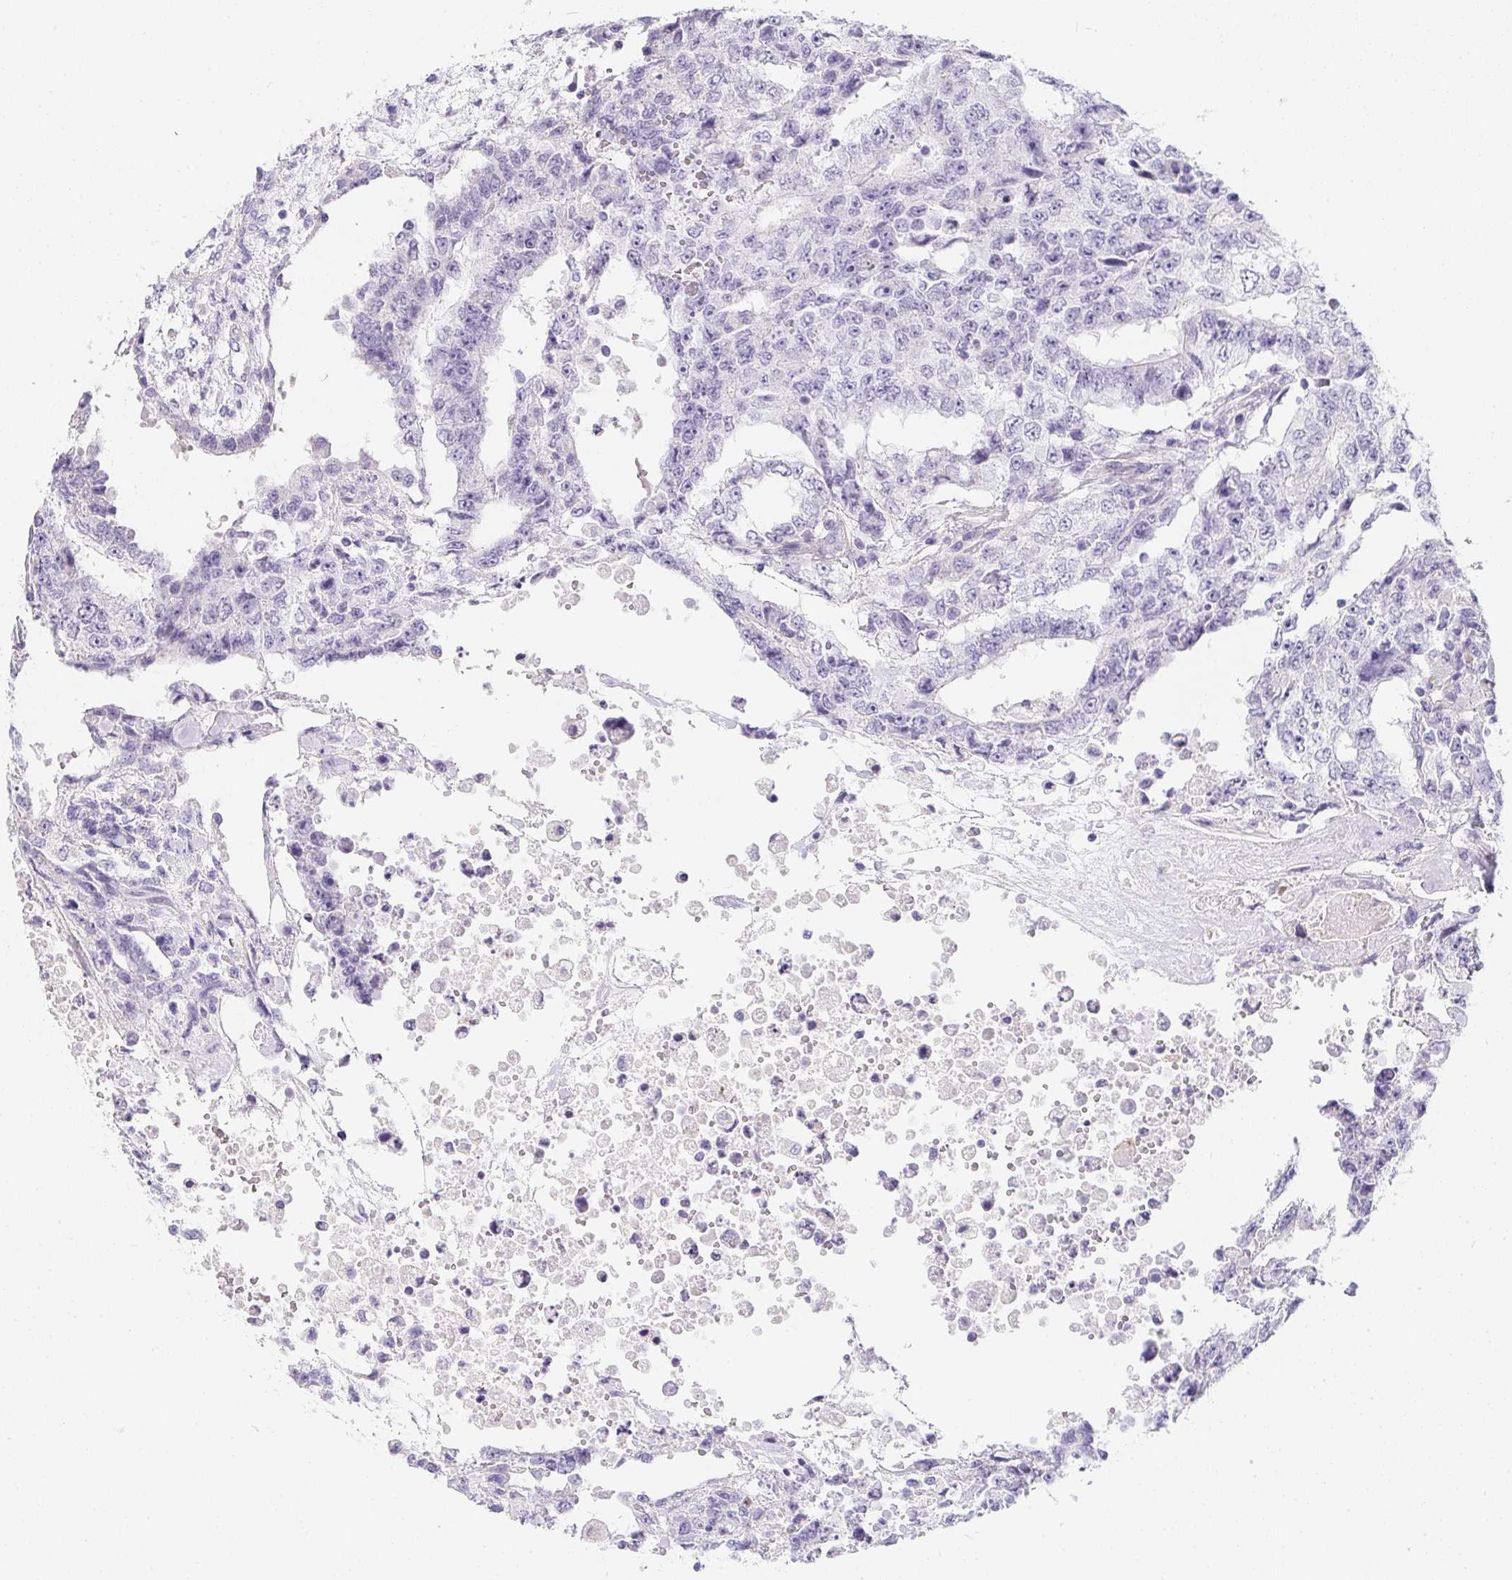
{"staining": {"intensity": "negative", "quantity": "none", "location": "none"}, "tissue": "testis cancer", "cell_type": "Tumor cells", "image_type": "cancer", "snomed": [{"axis": "morphology", "description": "Carcinoma, Embryonal, NOS"}, {"axis": "topography", "description": "Testis"}], "caption": "Tumor cells show no significant positivity in embryonal carcinoma (testis). The staining was performed using DAB (3,3'-diaminobenzidine) to visualize the protein expression in brown, while the nuclei were stained in blue with hematoxylin (Magnification: 20x).", "gene": "MAP1A", "patient": {"sex": "male", "age": 24}}